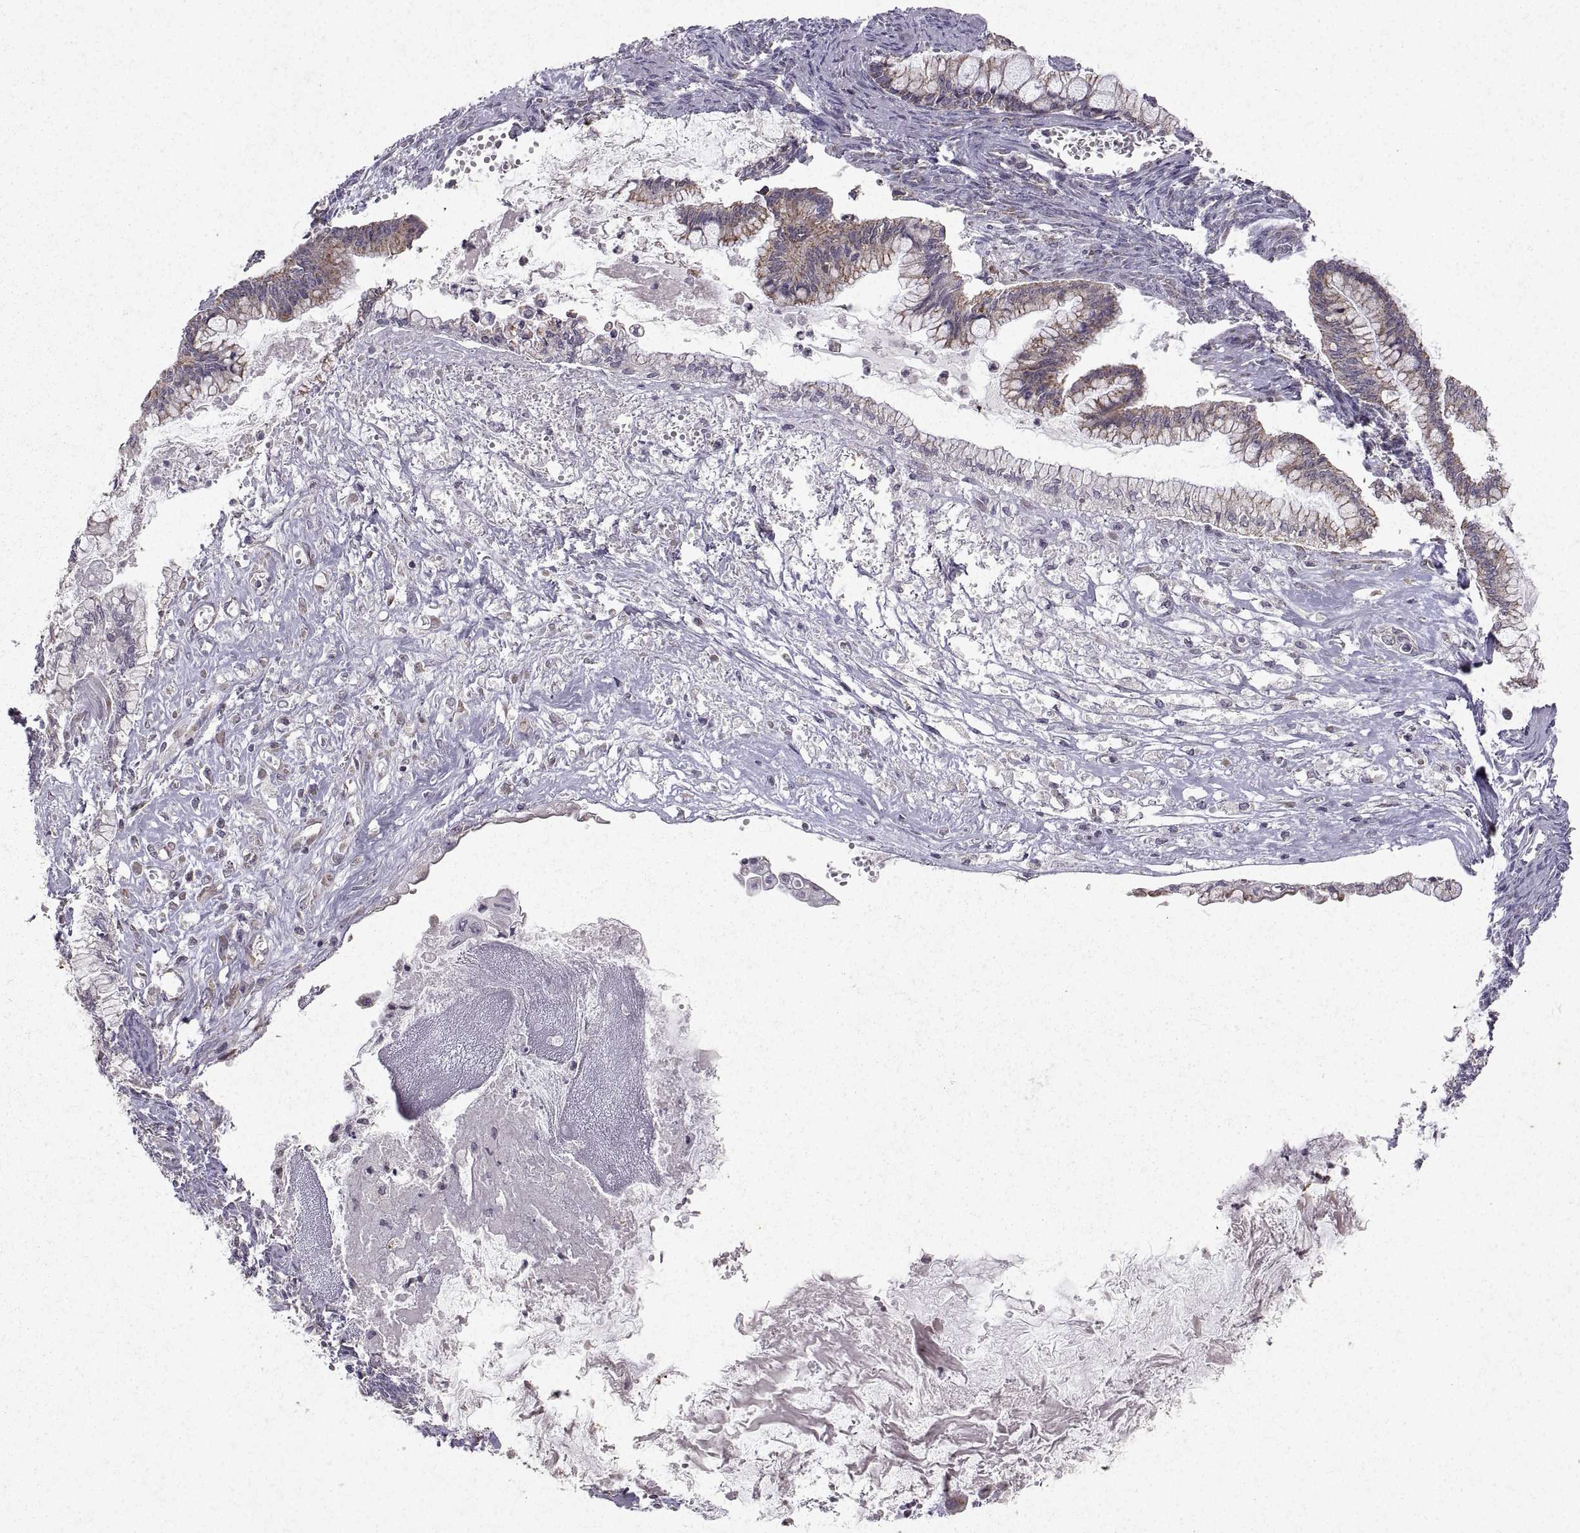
{"staining": {"intensity": "weak", "quantity": "25%-75%", "location": "cytoplasmic/membranous"}, "tissue": "ovarian cancer", "cell_type": "Tumor cells", "image_type": "cancer", "snomed": [{"axis": "morphology", "description": "Cystadenocarcinoma, mucinous, NOS"}, {"axis": "topography", "description": "Ovary"}], "caption": "High-magnification brightfield microscopy of ovarian mucinous cystadenocarcinoma stained with DAB (3,3'-diaminobenzidine) (brown) and counterstained with hematoxylin (blue). tumor cells exhibit weak cytoplasmic/membranous staining is seen in about25%-75% of cells.", "gene": "MANBAL", "patient": {"sex": "female", "age": 67}}